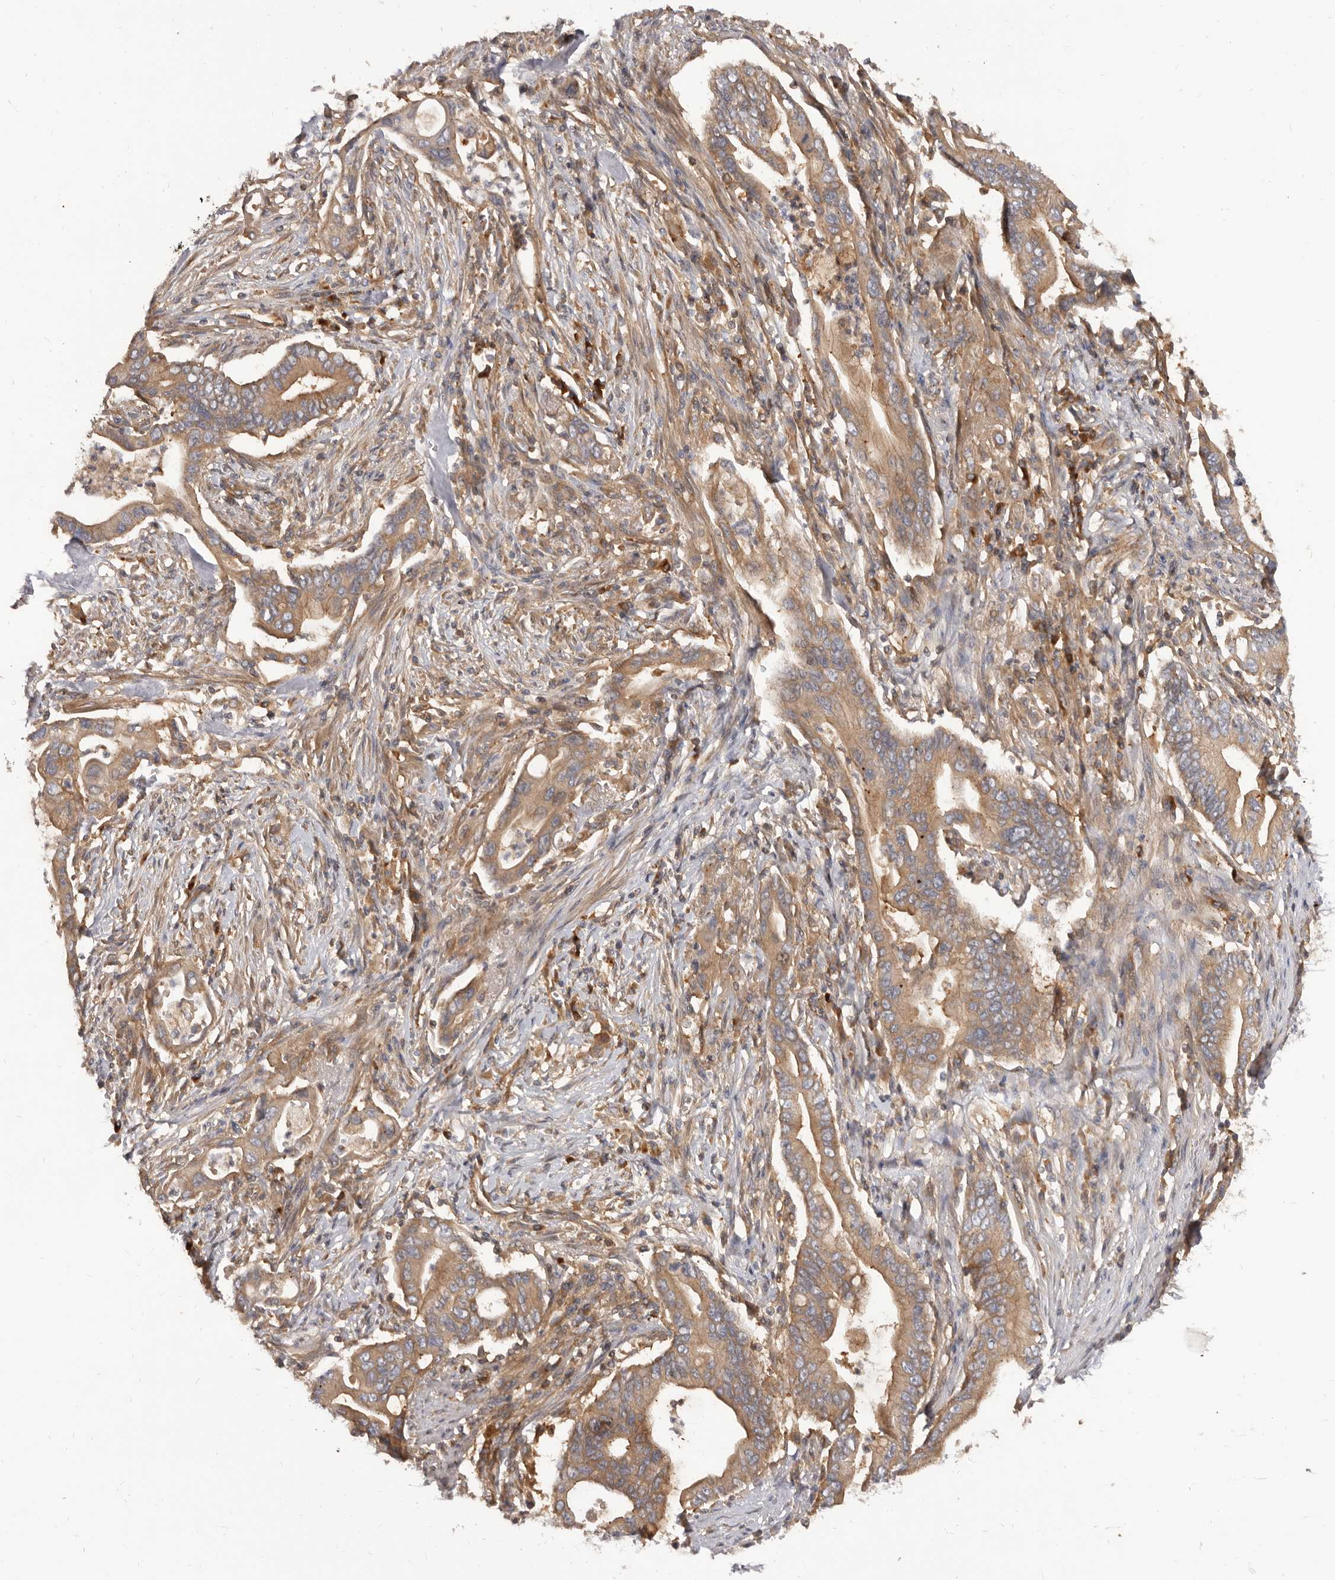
{"staining": {"intensity": "moderate", "quantity": ">75%", "location": "cytoplasmic/membranous"}, "tissue": "pancreatic cancer", "cell_type": "Tumor cells", "image_type": "cancer", "snomed": [{"axis": "morphology", "description": "Adenocarcinoma, NOS"}, {"axis": "topography", "description": "Pancreas"}], "caption": "This micrograph demonstrates pancreatic adenocarcinoma stained with immunohistochemistry to label a protein in brown. The cytoplasmic/membranous of tumor cells show moderate positivity for the protein. Nuclei are counter-stained blue.", "gene": "ADAMTS20", "patient": {"sex": "male", "age": 78}}